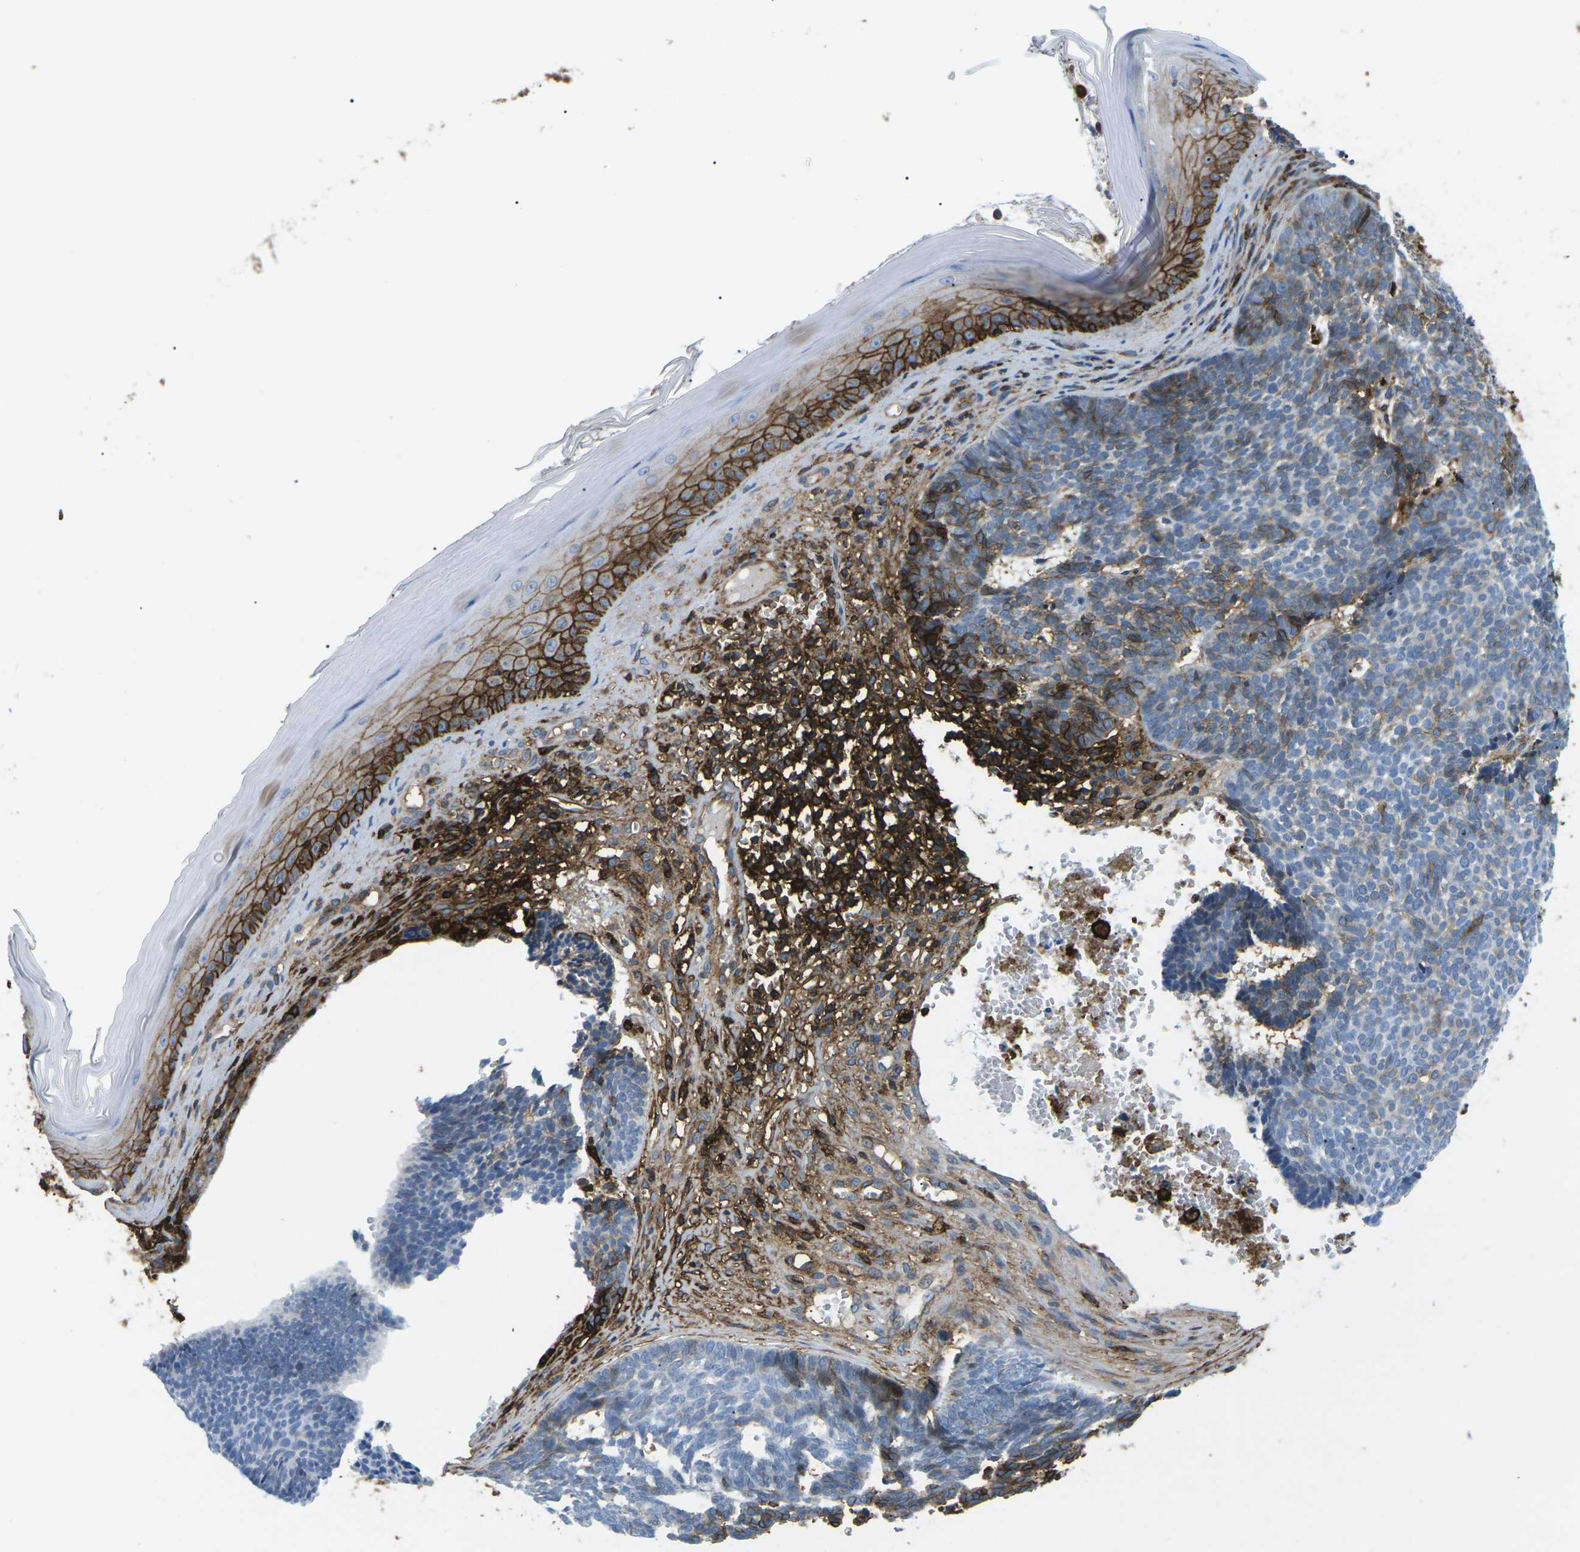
{"staining": {"intensity": "moderate", "quantity": "<25%", "location": "cytoplasmic/membranous"}, "tissue": "skin cancer", "cell_type": "Tumor cells", "image_type": "cancer", "snomed": [{"axis": "morphology", "description": "Basal cell carcinoma"}, {"axis": "topography", "description": "Skin"}], "caption": "Skin cancer was stained to show a protein in brown. There is low levels of moderate cytoplasmic/membranous staining in about <25% of tumor cells.", "gene": "HLA-B", "patient": {"sex": "male", "age": 84}}